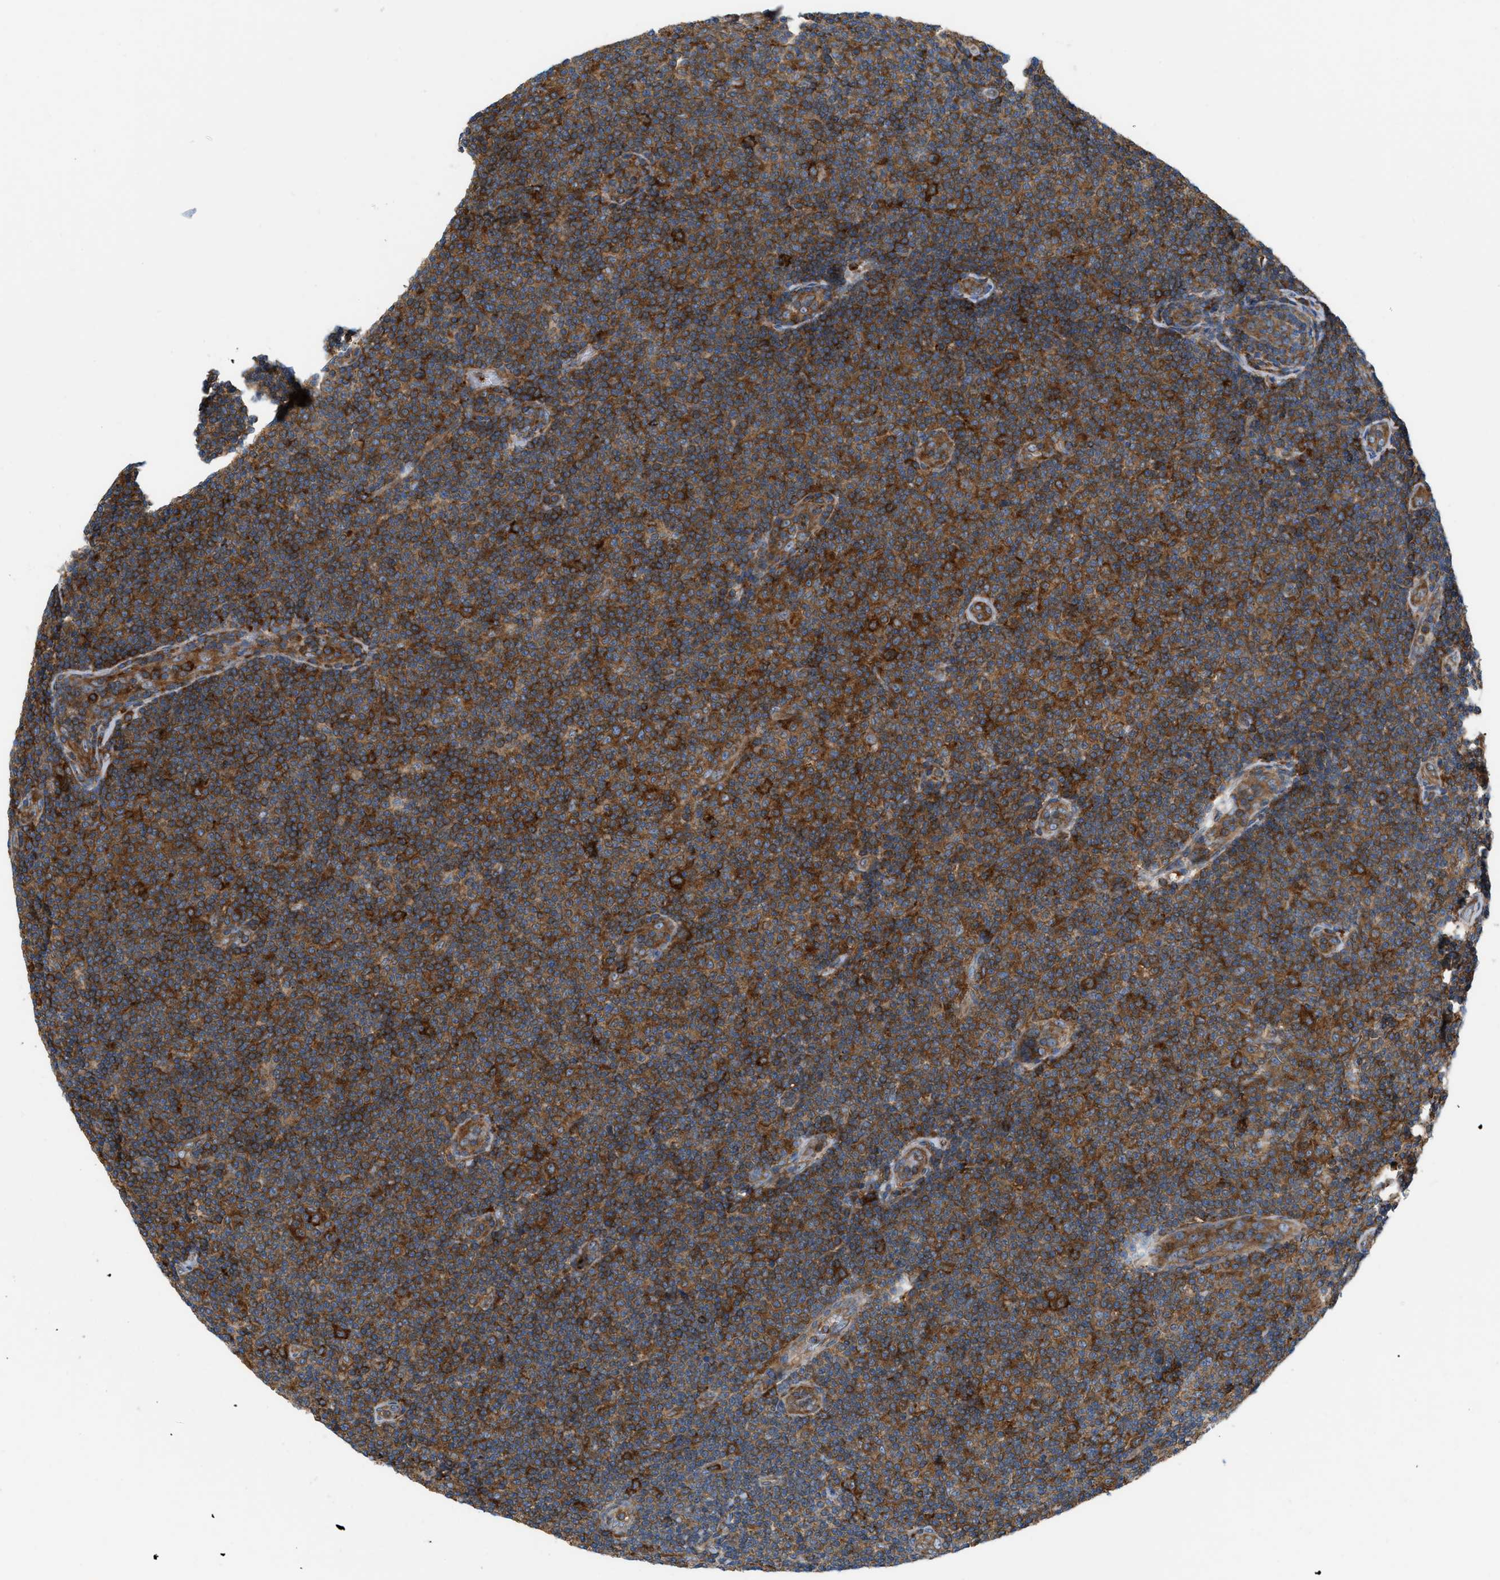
{"staining": {"intensity": "strong", "quantity": ">75%", "location": "cytoplasmic/membranous"}, "tissue": "lymphoma", "cell_type": "Tumor cells", "image_type": "cancer", "snomed": [{"axis": "morphology", "description": "Malignant lymphoma, non-Hodgkin's type, Low grade"}, {"axis": "topography", "description": "Lymph node"}], "caption": "There is high levels of strong cytoplasmic/membranous staining in tumor cells of low-grade malignant lymphoma, non-Hodgkin's type, as demonstrated by immunohistochemical staining (brown color).", "gene": "GPAT4", "patient": {"sex": "male", "age": 83}}